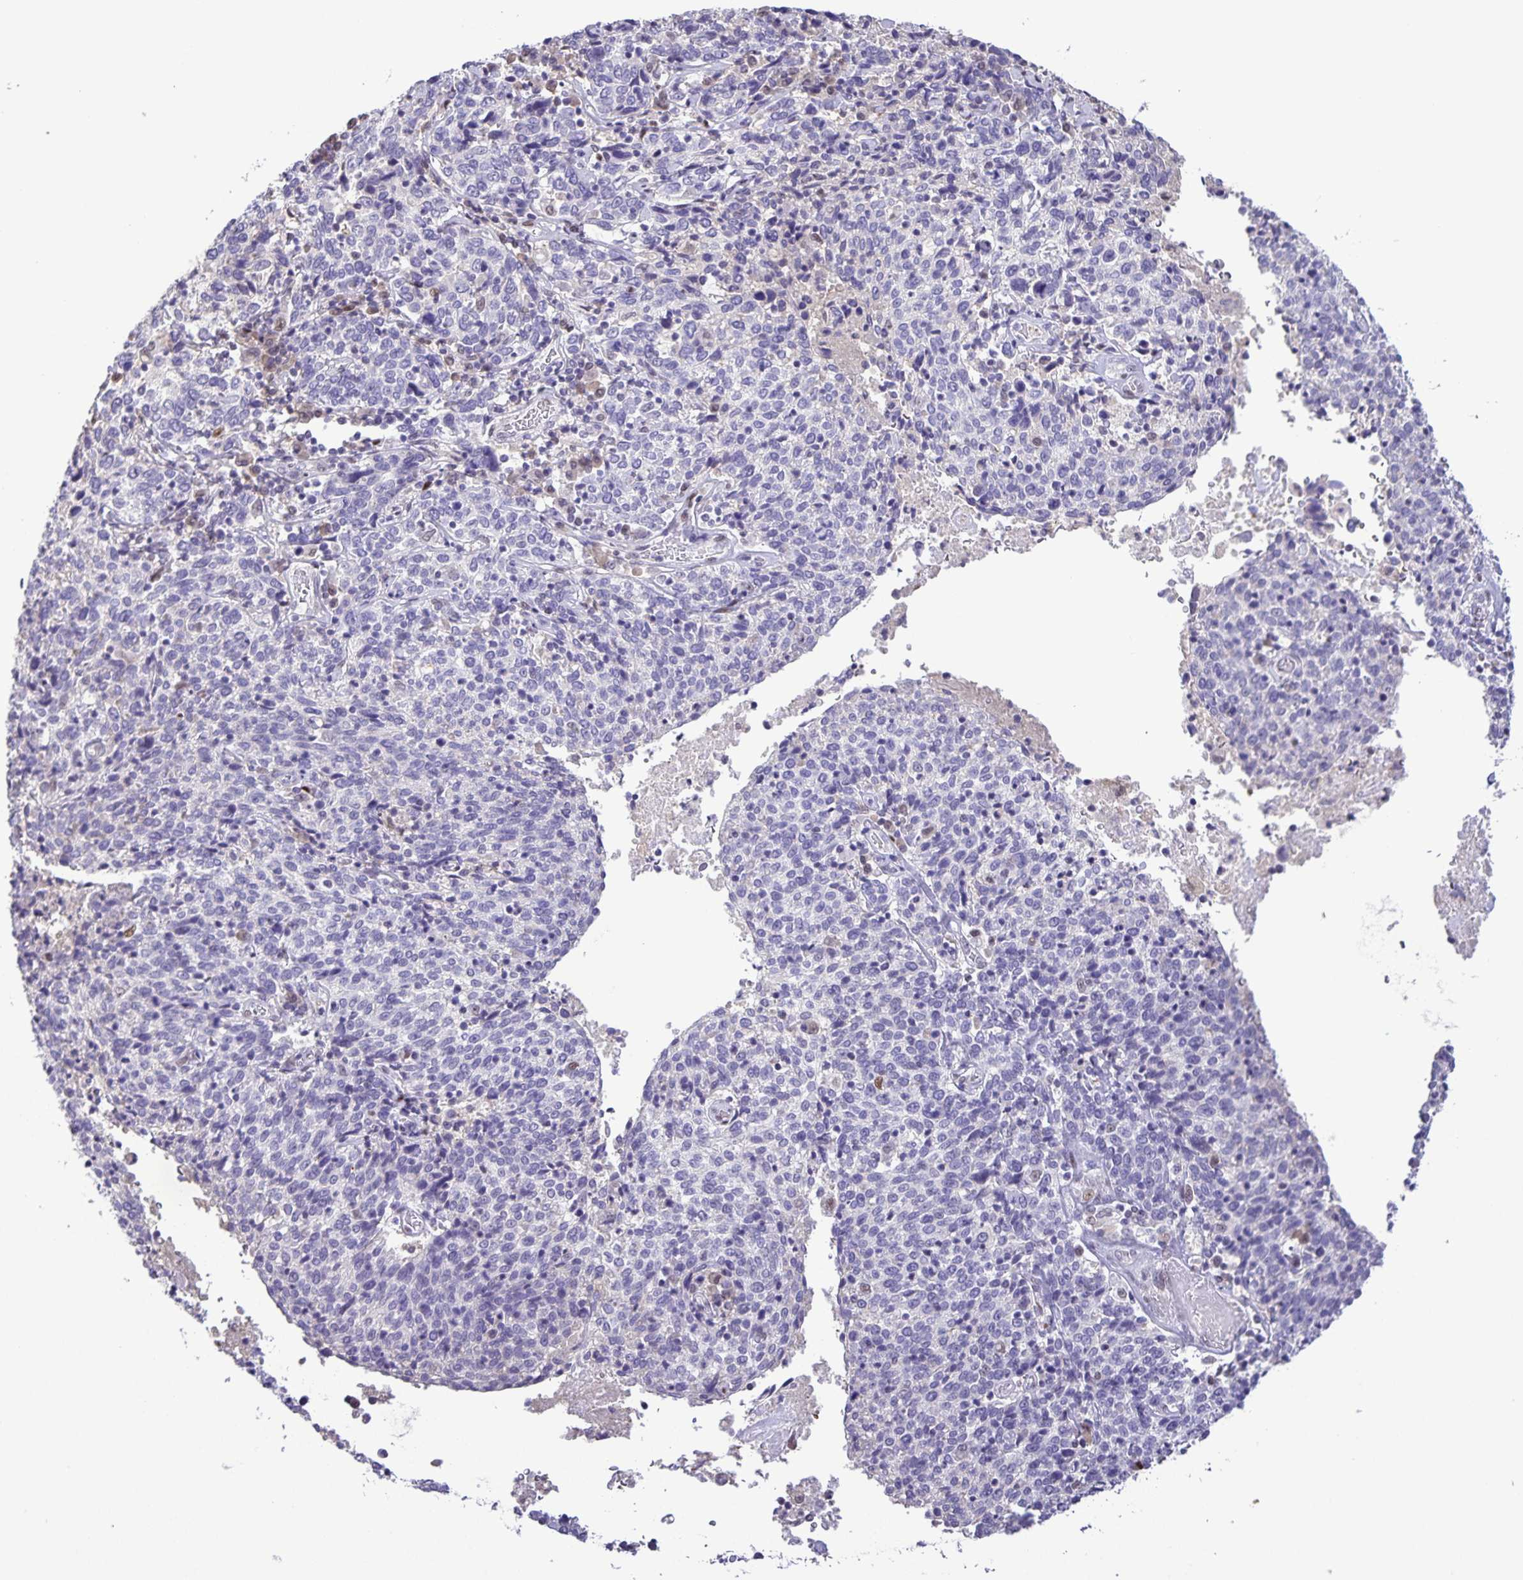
{"staining": {"intensity": "negative", "quantity": "none", "location": "none"}, "tissue": "cervical cancer", "cell_type": "Tumor cells", "image_type": "cancer", "snomed": [{"axis": "morphology", "description": "Squamous cell carcinoma, NOS"}, {"axis": "topography", "description": "Cervix"}], "caption": "This is an IHC micrograph of cervical cancer (squamous cell carcinoma). There is no staining in tumor cells.", "gene": "ONECUT2", "patient": {"sex": "female", "age": 46}}